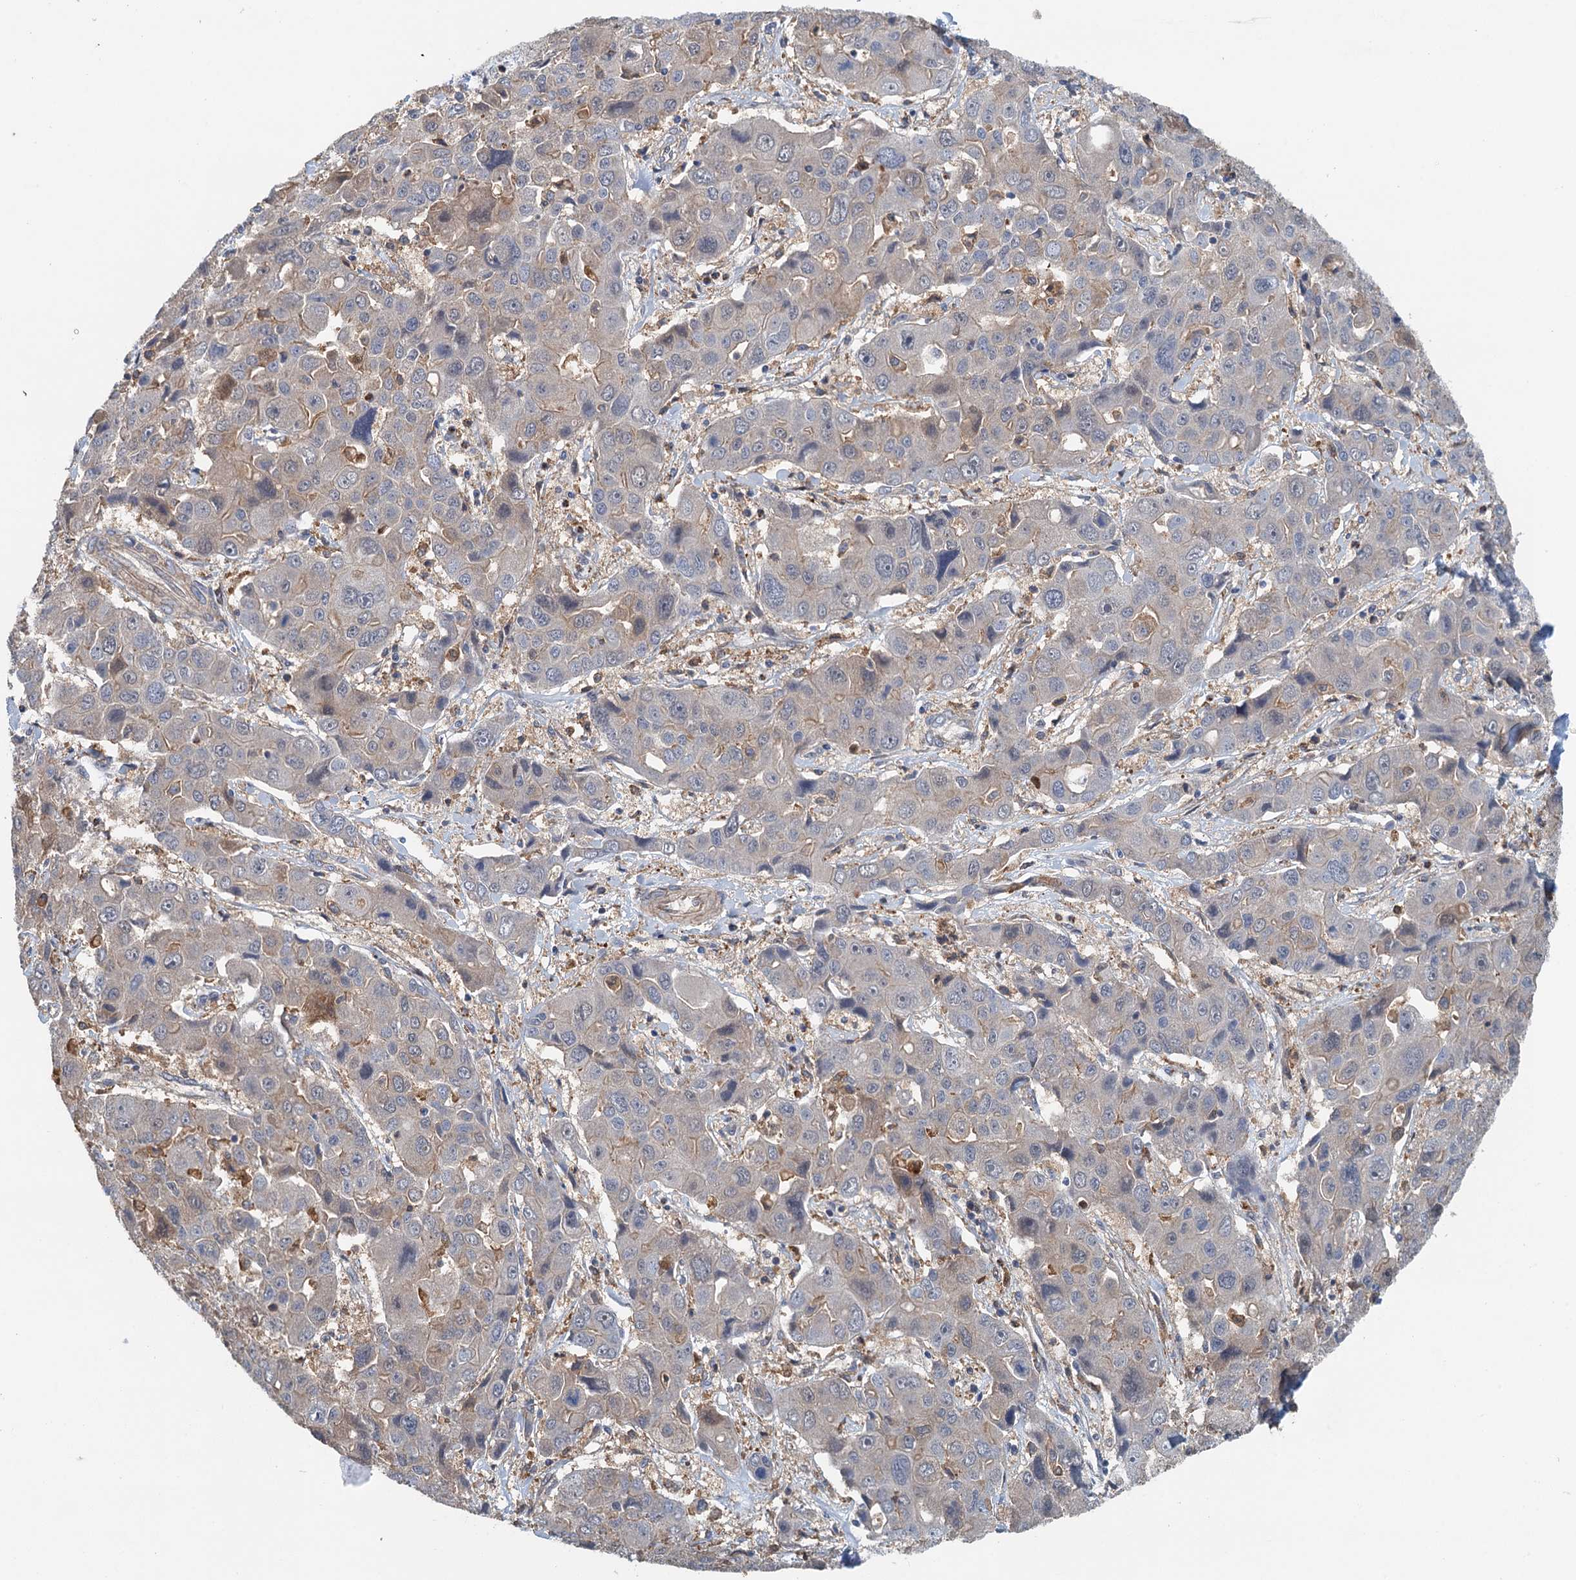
{"staining": {"intensity": "negative", "quantity": "none", "location": "none"}, "tissue": "liver cancer", "cell_type": "Tumor cells", "image_type": "cancer", "snomed": [{"axis": "morphology", "description": "Cholangiocarcinoma"}, {"axis": "topography", "description": "Liver"}], "caption": "IHC histopathology image of liver cancer stained for a protein (brown), which demonstrates no expression in tumor cells.", "gene": "RSAD2", "patient": {"sex": "male", "age": 67}}